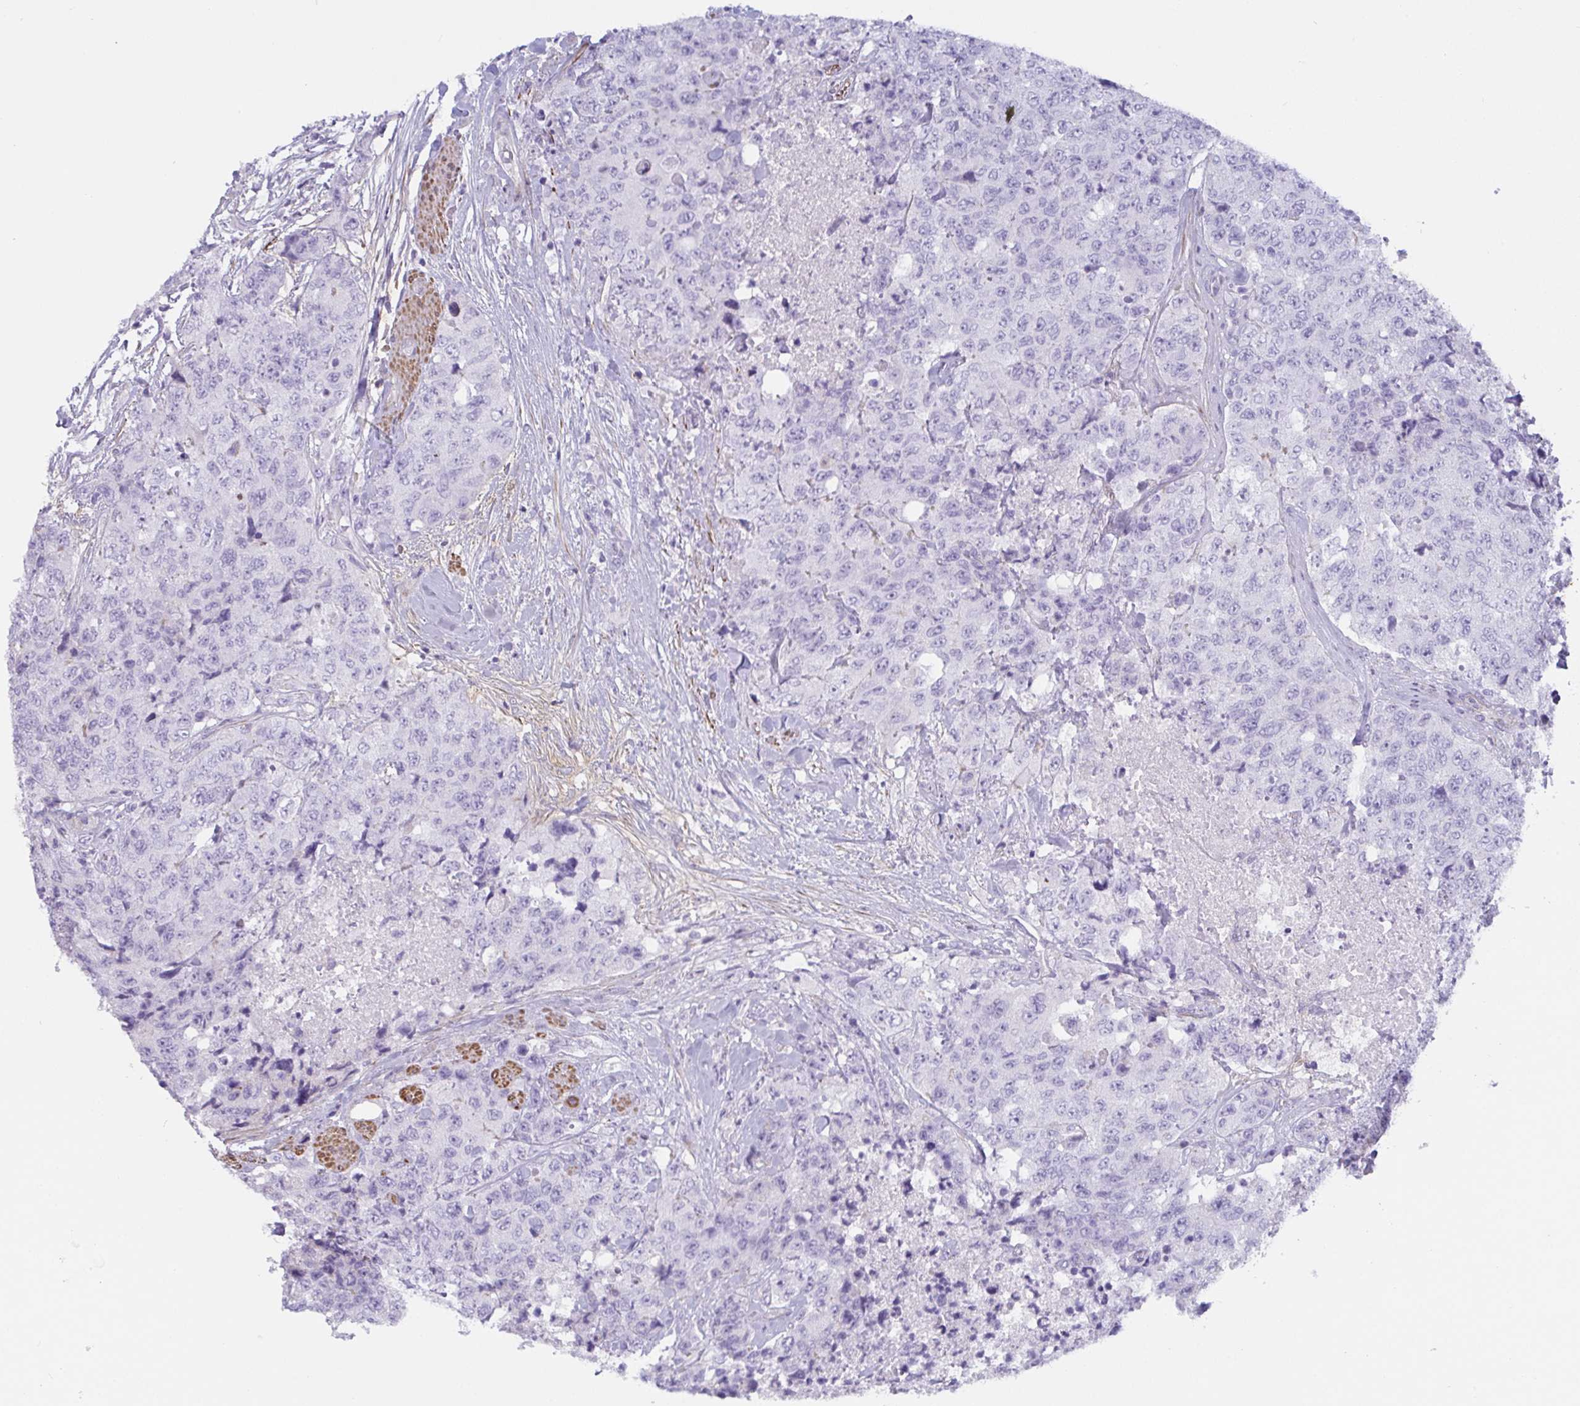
{"staining": {"intensity": "negative", "quantity": "none", "location": "none"}, "tissue": "urothelial cancer", "cell_type": "Tumor cells", "image_type": "cancer", "snomed": [{"axis": "morphology", "description": "Urothelial carcinoma, High grade"}, {"axis": "topography", "description": "Urinary bladder"}], "caption": "Immunohistochemistry of human urothelial cancer exhibits no expression in tumor cells. (DAB (3,3'-diaminobenzidine) immunohistochemistry visualized using brightfield microscopy, high magnification).", "gene": "OR5P3", "patient": {"sex": "female", "age": 78}}